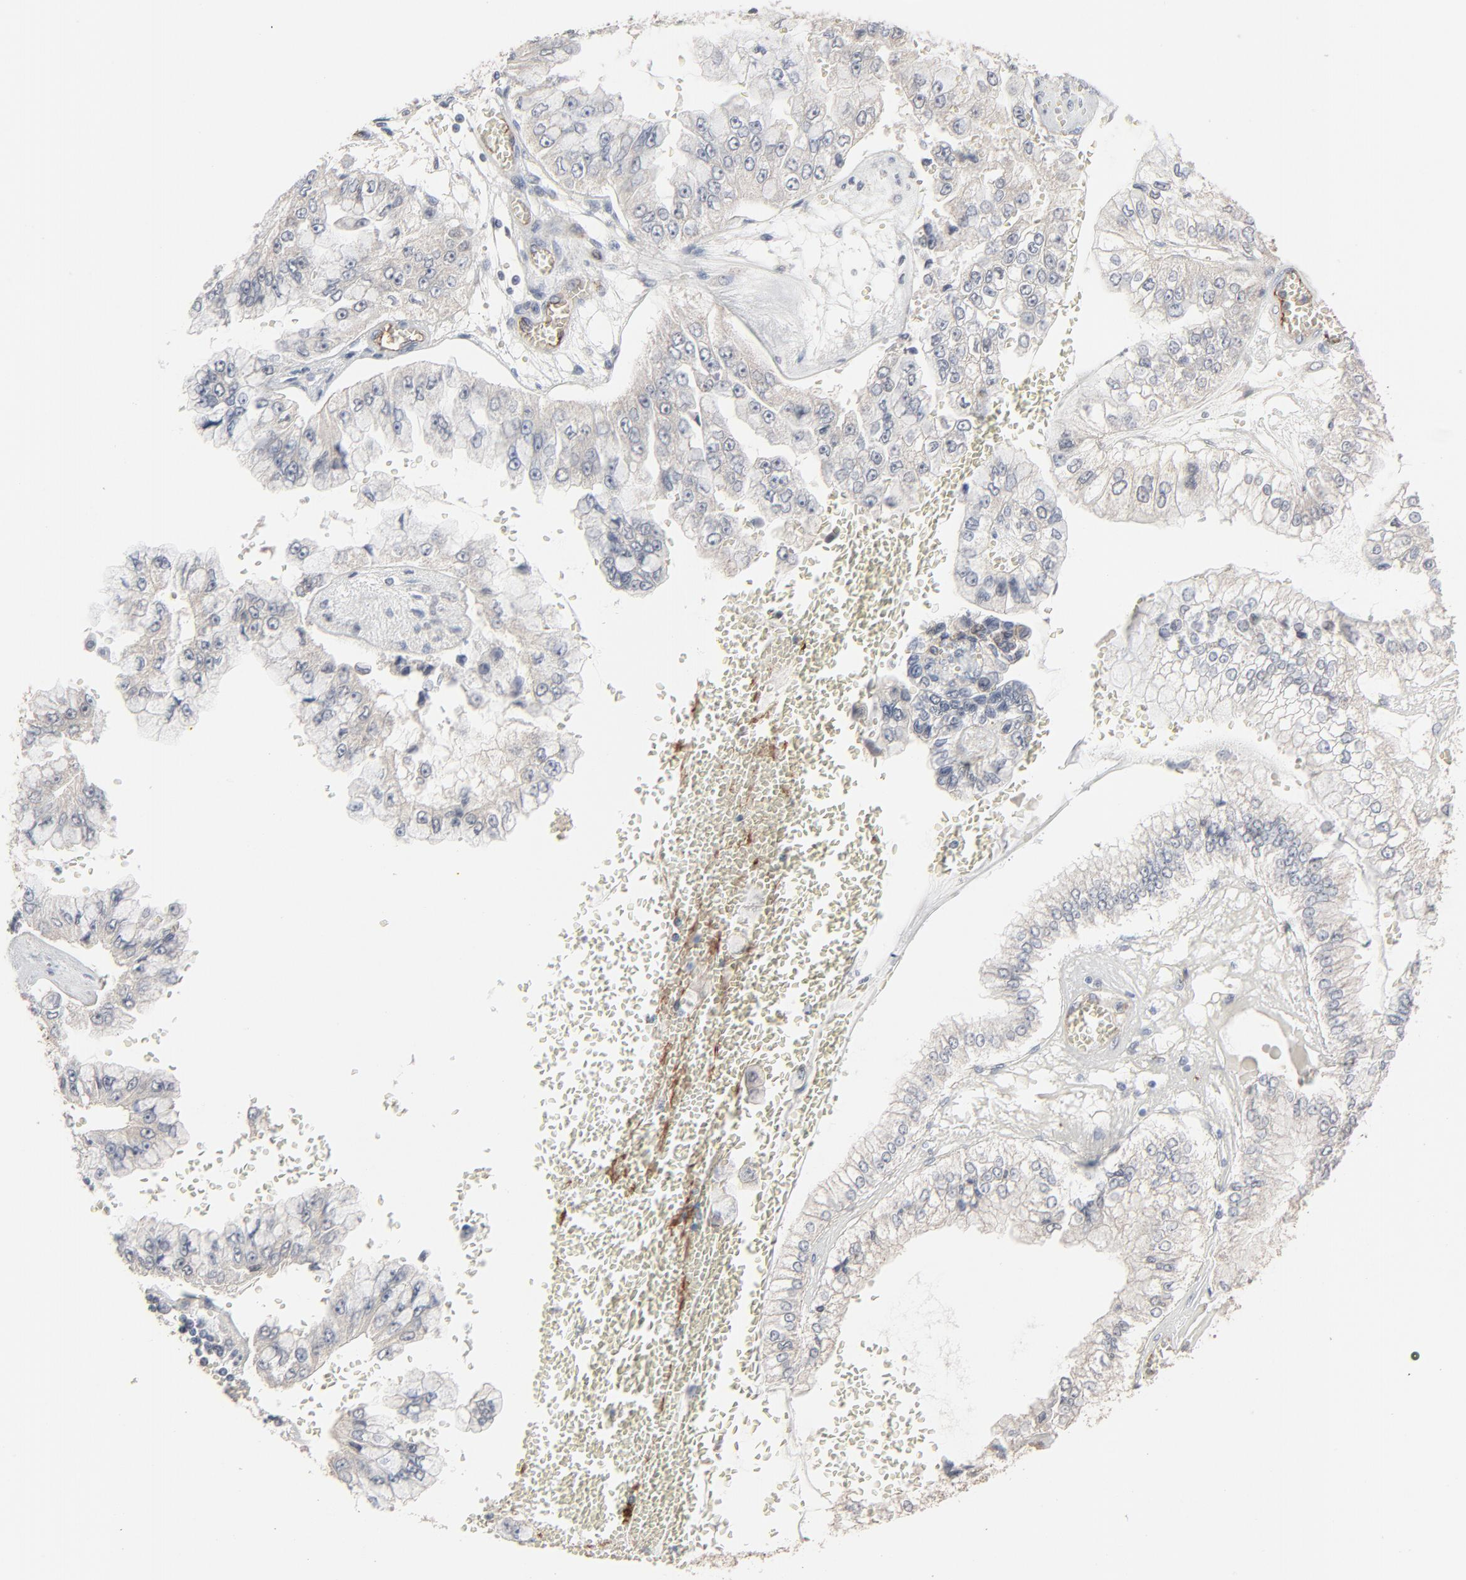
{"staining": {"intensity": "negative", "quantity": "none", "location": "none"}, "tissue": "liver cancer", "cell_type": "Tumor cells", "image_type": "cancer", "snomed": [{"axis": "morphology", "description": "Cholangiocarcinoma"}, {"axis": "topography", "description": "Liver"}], "caption": "An image of liver cholangiocarcinoma stained for a protein demonstrates no brown staining in tumor cells. (DAB (3,3'-diaminobenzidine) IHC, high magnification).", "gene": "JAM3", "patient": {"sex": "female", "age": 79}}